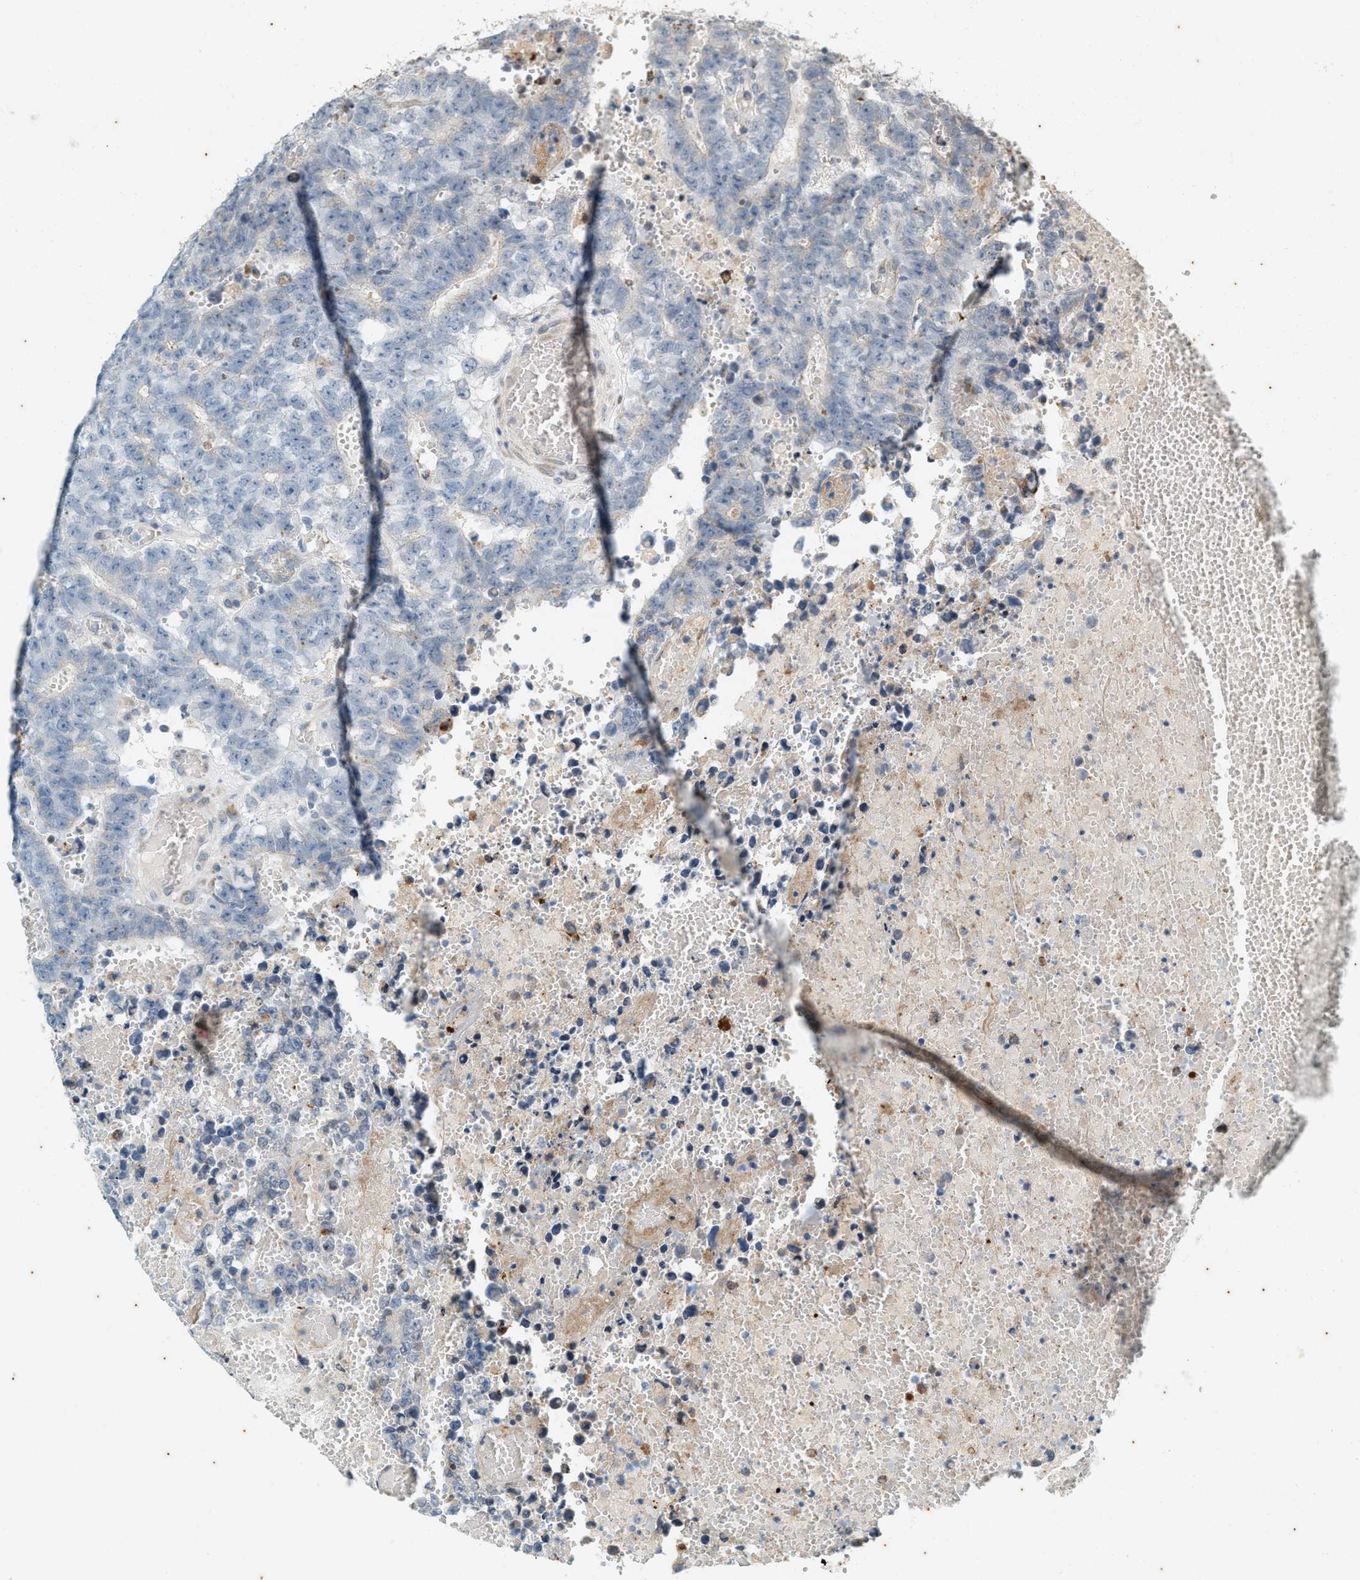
{"staining": {"intensity": "negative", "quantity": "none", "location": "none"}, "tissue": "testis cancer", "cell_type": "Tumor cells", "image_type": "cancer", "snomed": [{"axis": "morphology", "description": "Carcinoma, Embryonal, NOS"}, {"axis": "topography", "description": "Testis"}], "caption": "Immunohistochemistry (IHC) micrograph of embryonal carcinoma (testis) stained for a protein (brown), which displays no staining in tumor cells. (Brightfield microscopy of DAB IHC at high magnification).", "gene": "CHPF2", "patient": {"sex": "male", "age": 25}}